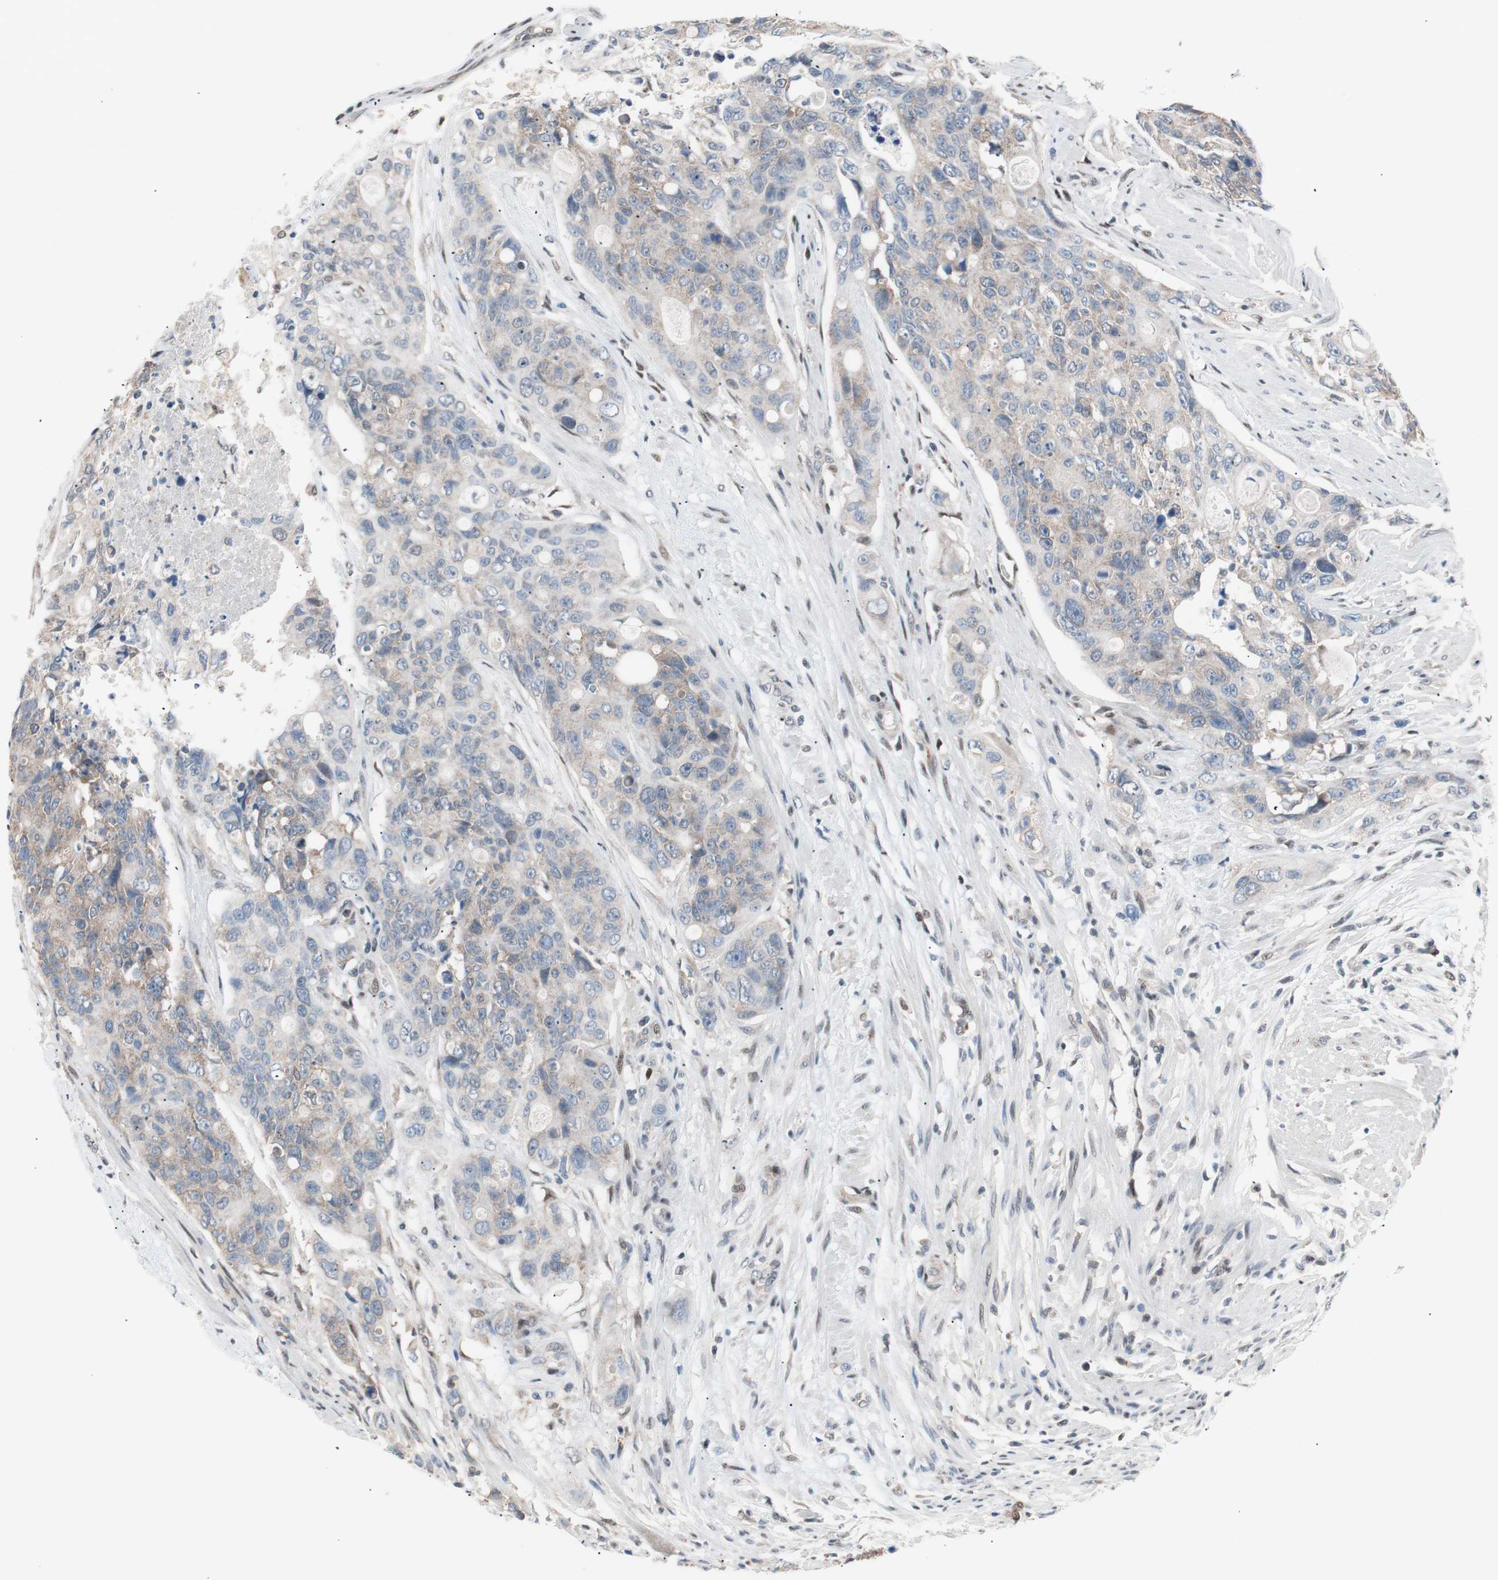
{"staining": {"intensity": "weak", "quantity": "<25%", "location": "cytoplasmic/membranous"}, "tissue": "colorectal cancer", "cell_type": "Tumor cells", "image_type": "cancer", "snomed": [{"axis": "morphology", "description": "Adenocarcinoma, NOS"}, {"axis": "topography", "description": "Colon"}], "caption": "Tumor cells show no significant protein staining in adenocarcinoma (colorectal).", "gene": "POLH", "patient": {"sex": "female", "age": 57}}